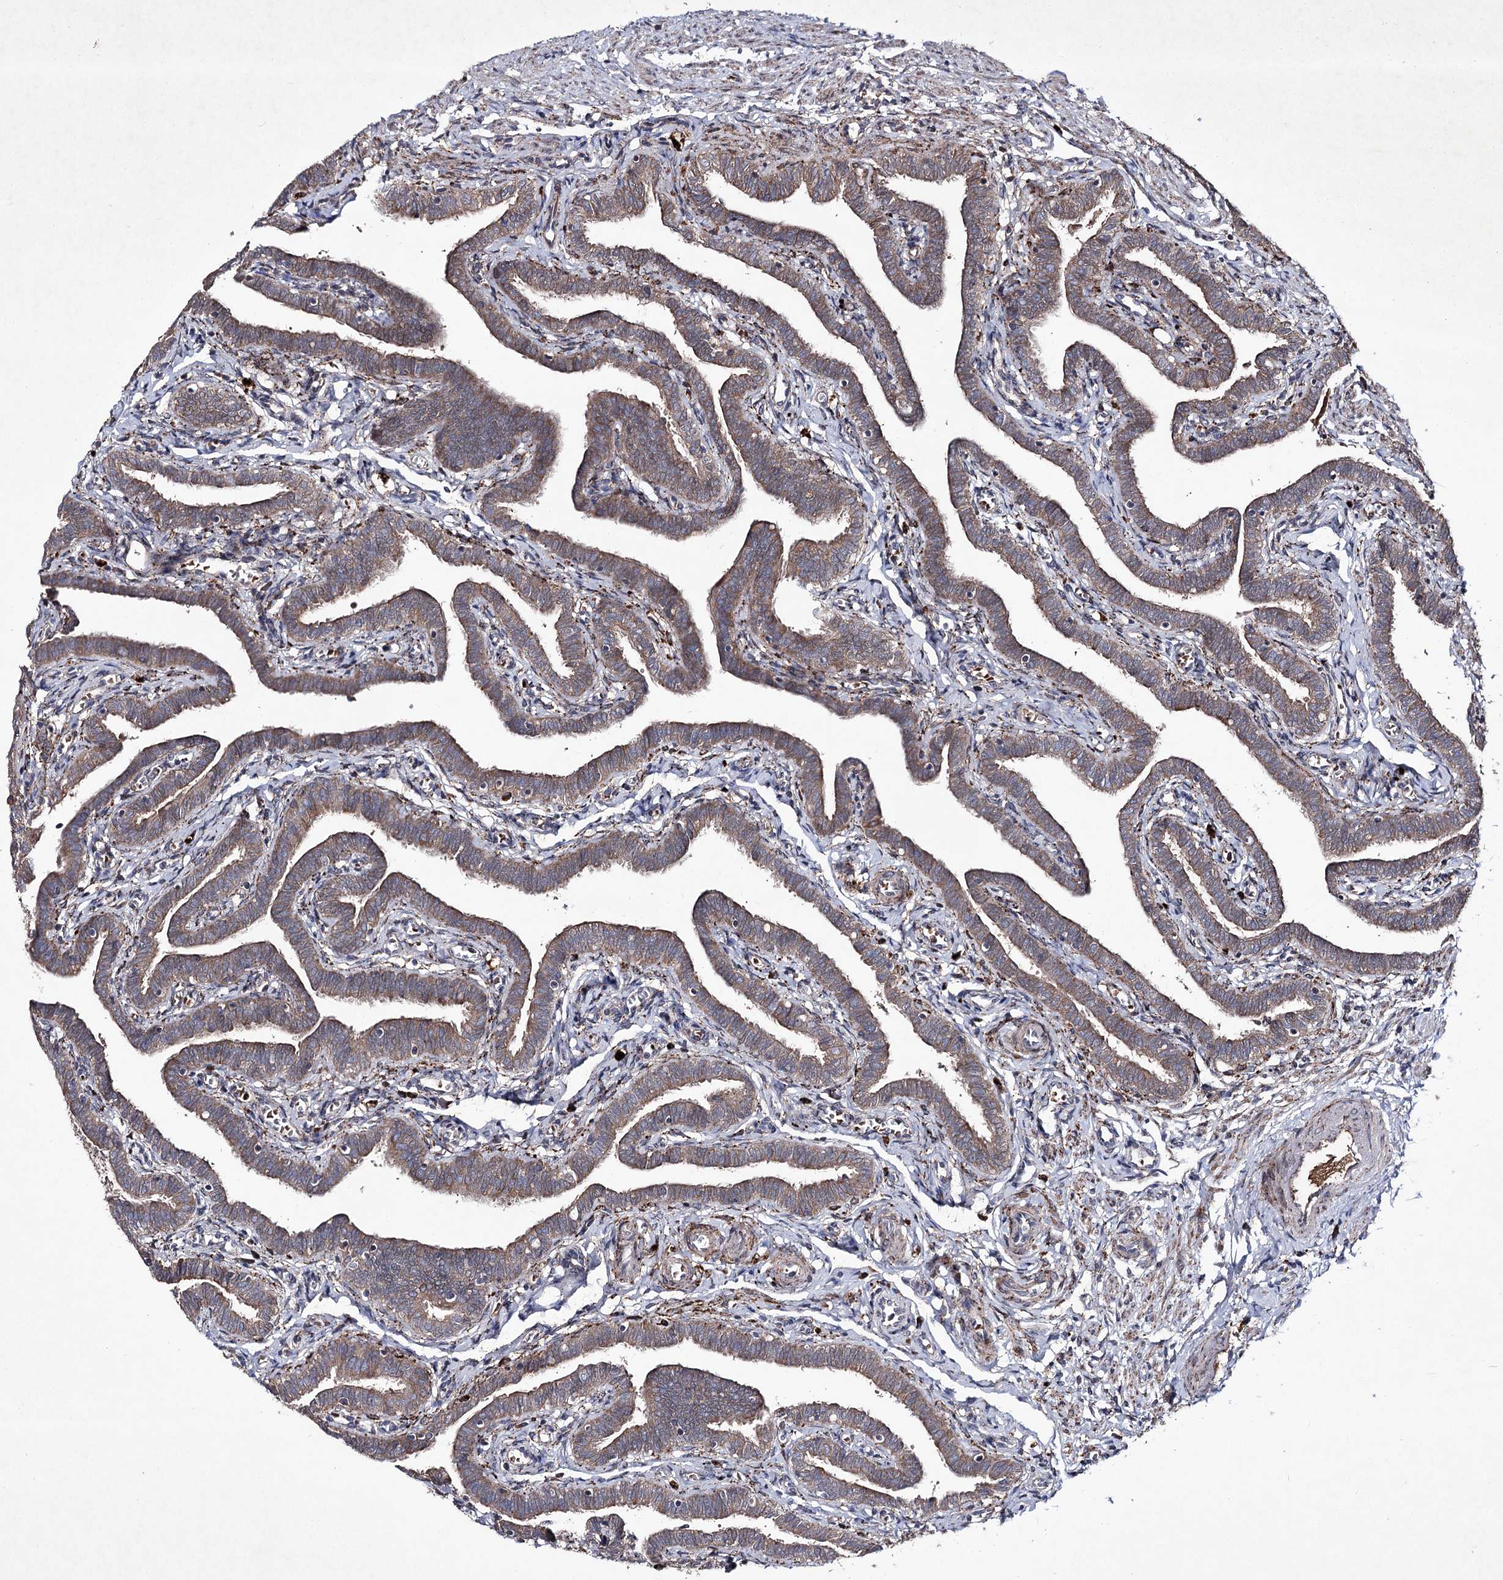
{"staining": {"intensity": "moderate", "quantity": ">75%", "location": "cytoplasmic/membranous"}, "tissue": "fallopian tube", "cell_type": "Glandular cells", "image_type": "normal", "snomed": [{"axis": "morphology", "description": "Normal tissue, NOS"}, {"axis": "topography", "description": "Fallopian tube"}], "caption": "This photomicrograph exhibits benign fallopian tube stained with IHC to label a protein in brown. The cytoplasmic/membranous of glandular cells show moderate positivity for the protein. Nuclei are counter-stained blue.", "gene": "ALG9", "patient": {"sex": "female", "age": 36}}